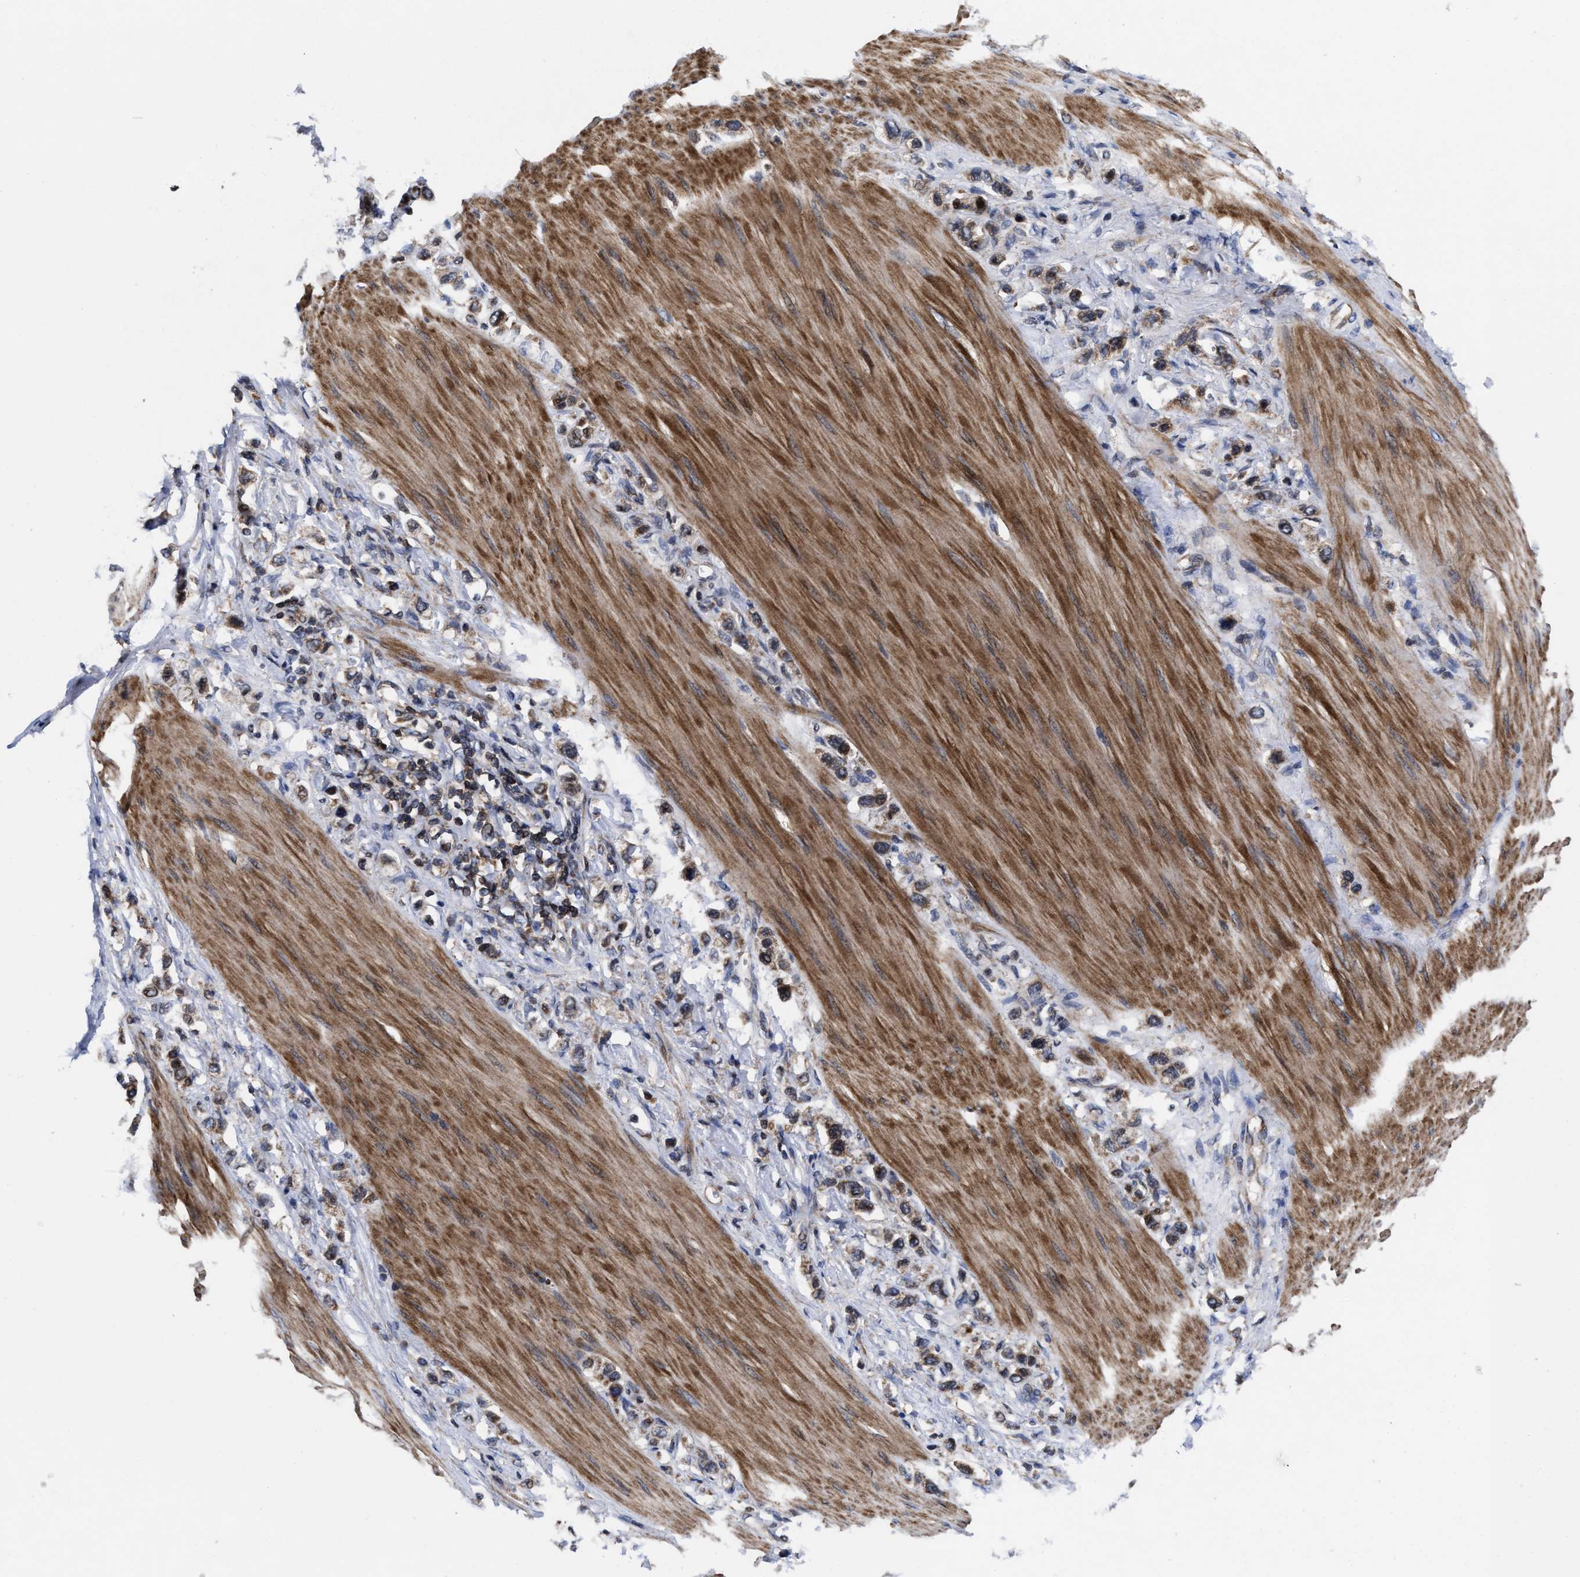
{"staining": {"intensity": "moderate", "quantity": ">75%", "location": "cytoplasmic/membranous"}, "tissue": "stomach cancer", "cell_type": "Tumor cells", "image_type": "cancer", "snomed": [{"axis": "morphology", "description": "Adenocarcinoma, NOS"}, {"axis": "topography", "description": "Stomach"}], "caption": "Stomach cancer tissue demonstrates moderate cytoplasmic/membranous staining in about >75% of tumor cells, visualized by immunohistochemistry. (DAB IHC with brightfield microscopy, high magnification).", "gene": "MRPL50", "patient": {"sex": "female", "age": 65}}